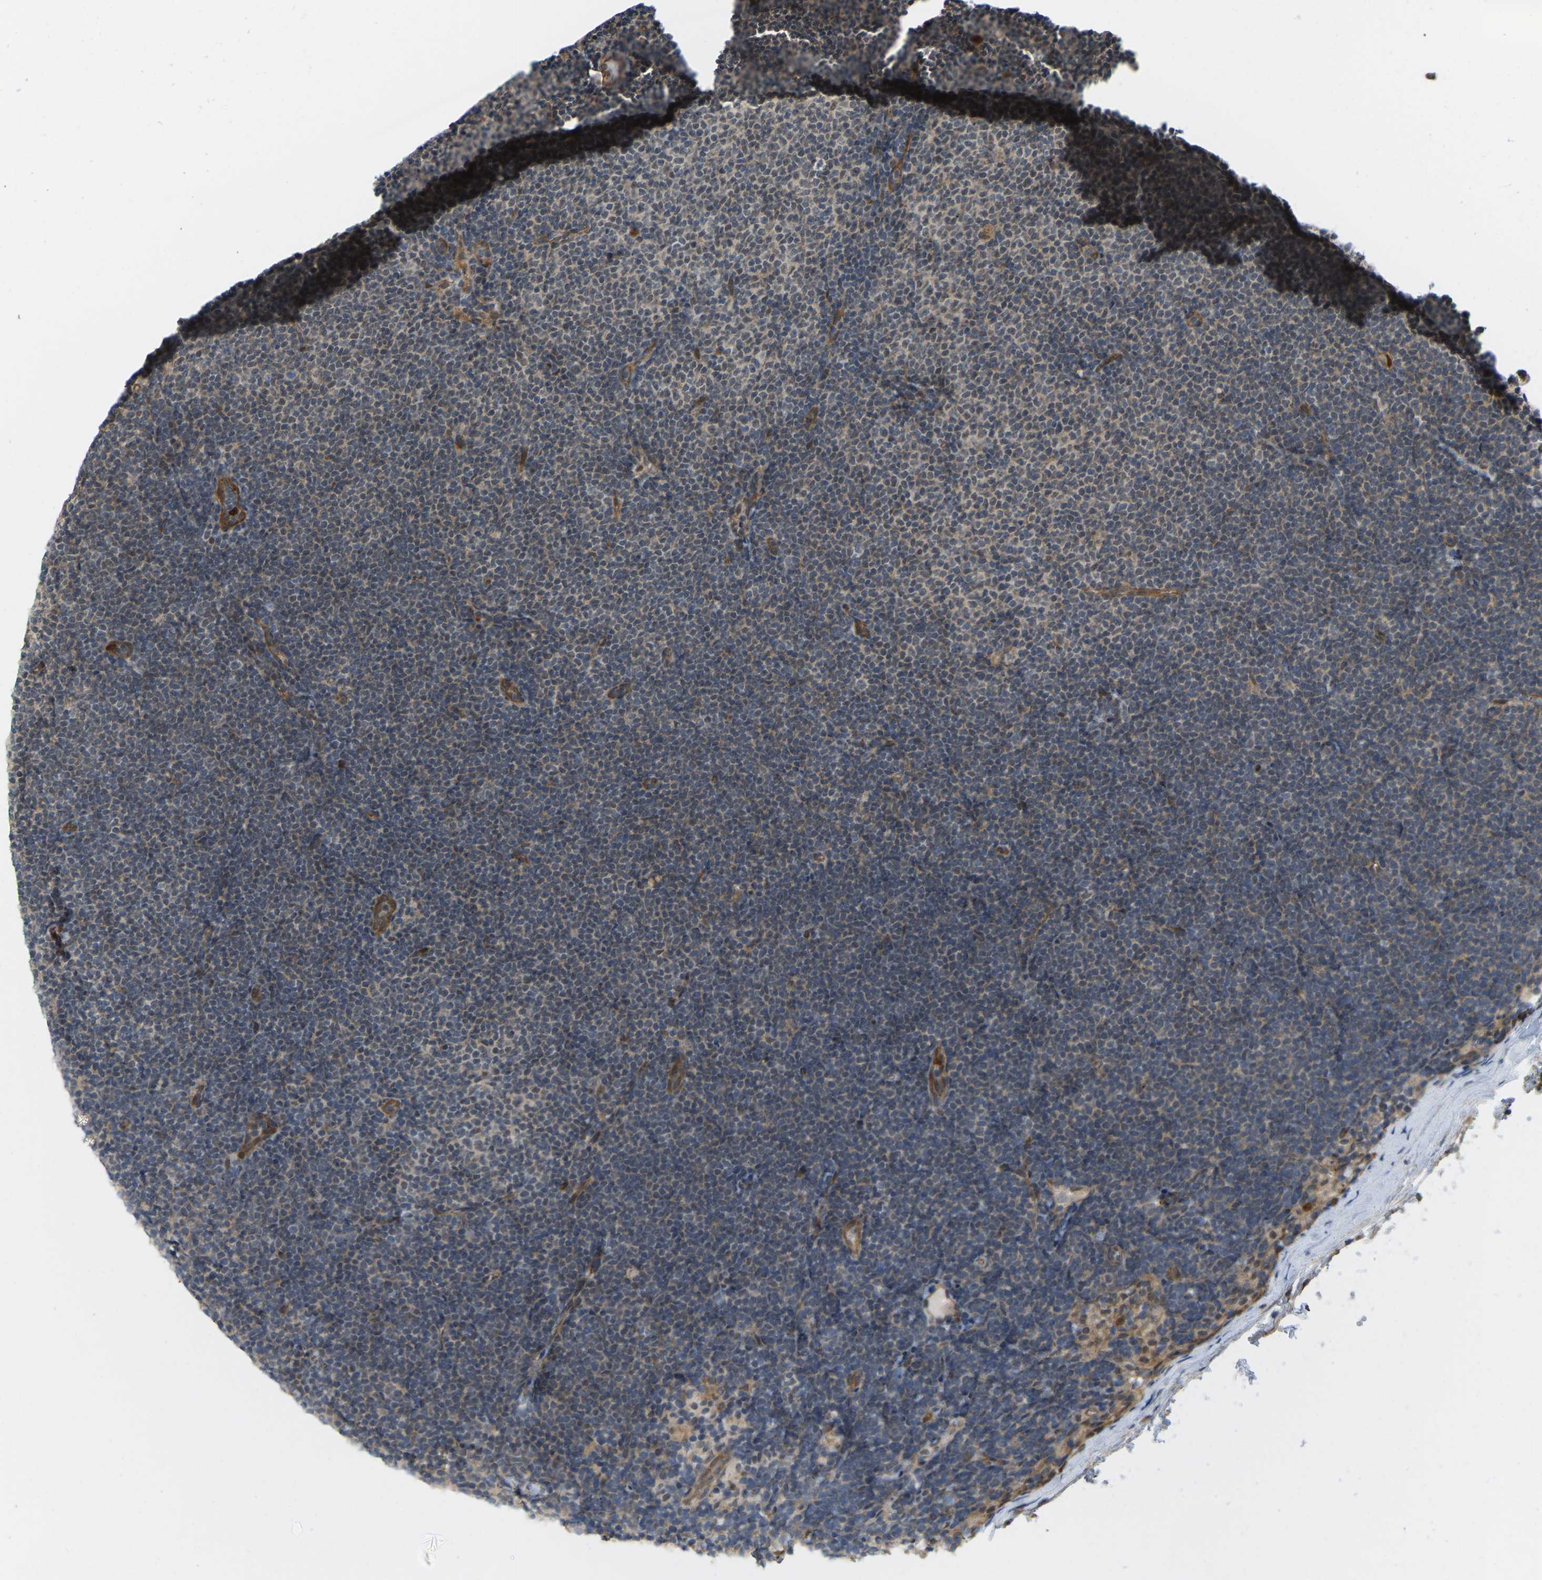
{"staining": {"intensity": "weak", "quantity": "<25%", "location": "cytoplasmic/membranous"}, "tissue": "lymphoma", "cell_type": "Tumor cells", "image_type": "cancer", "snomed": [{"axis": "morphology", "description": "Malignant lymphoma, non-Hodgkin's type, Low grade"}, {"axis": "topography", "description": "Lymph node"}], "caption": "A micrograph of lymphoma stained for a protein exhibits no brown staining in tumor cells.", "gene": "SERPINB5", "patient": {"sex": "female", "age": 53}}